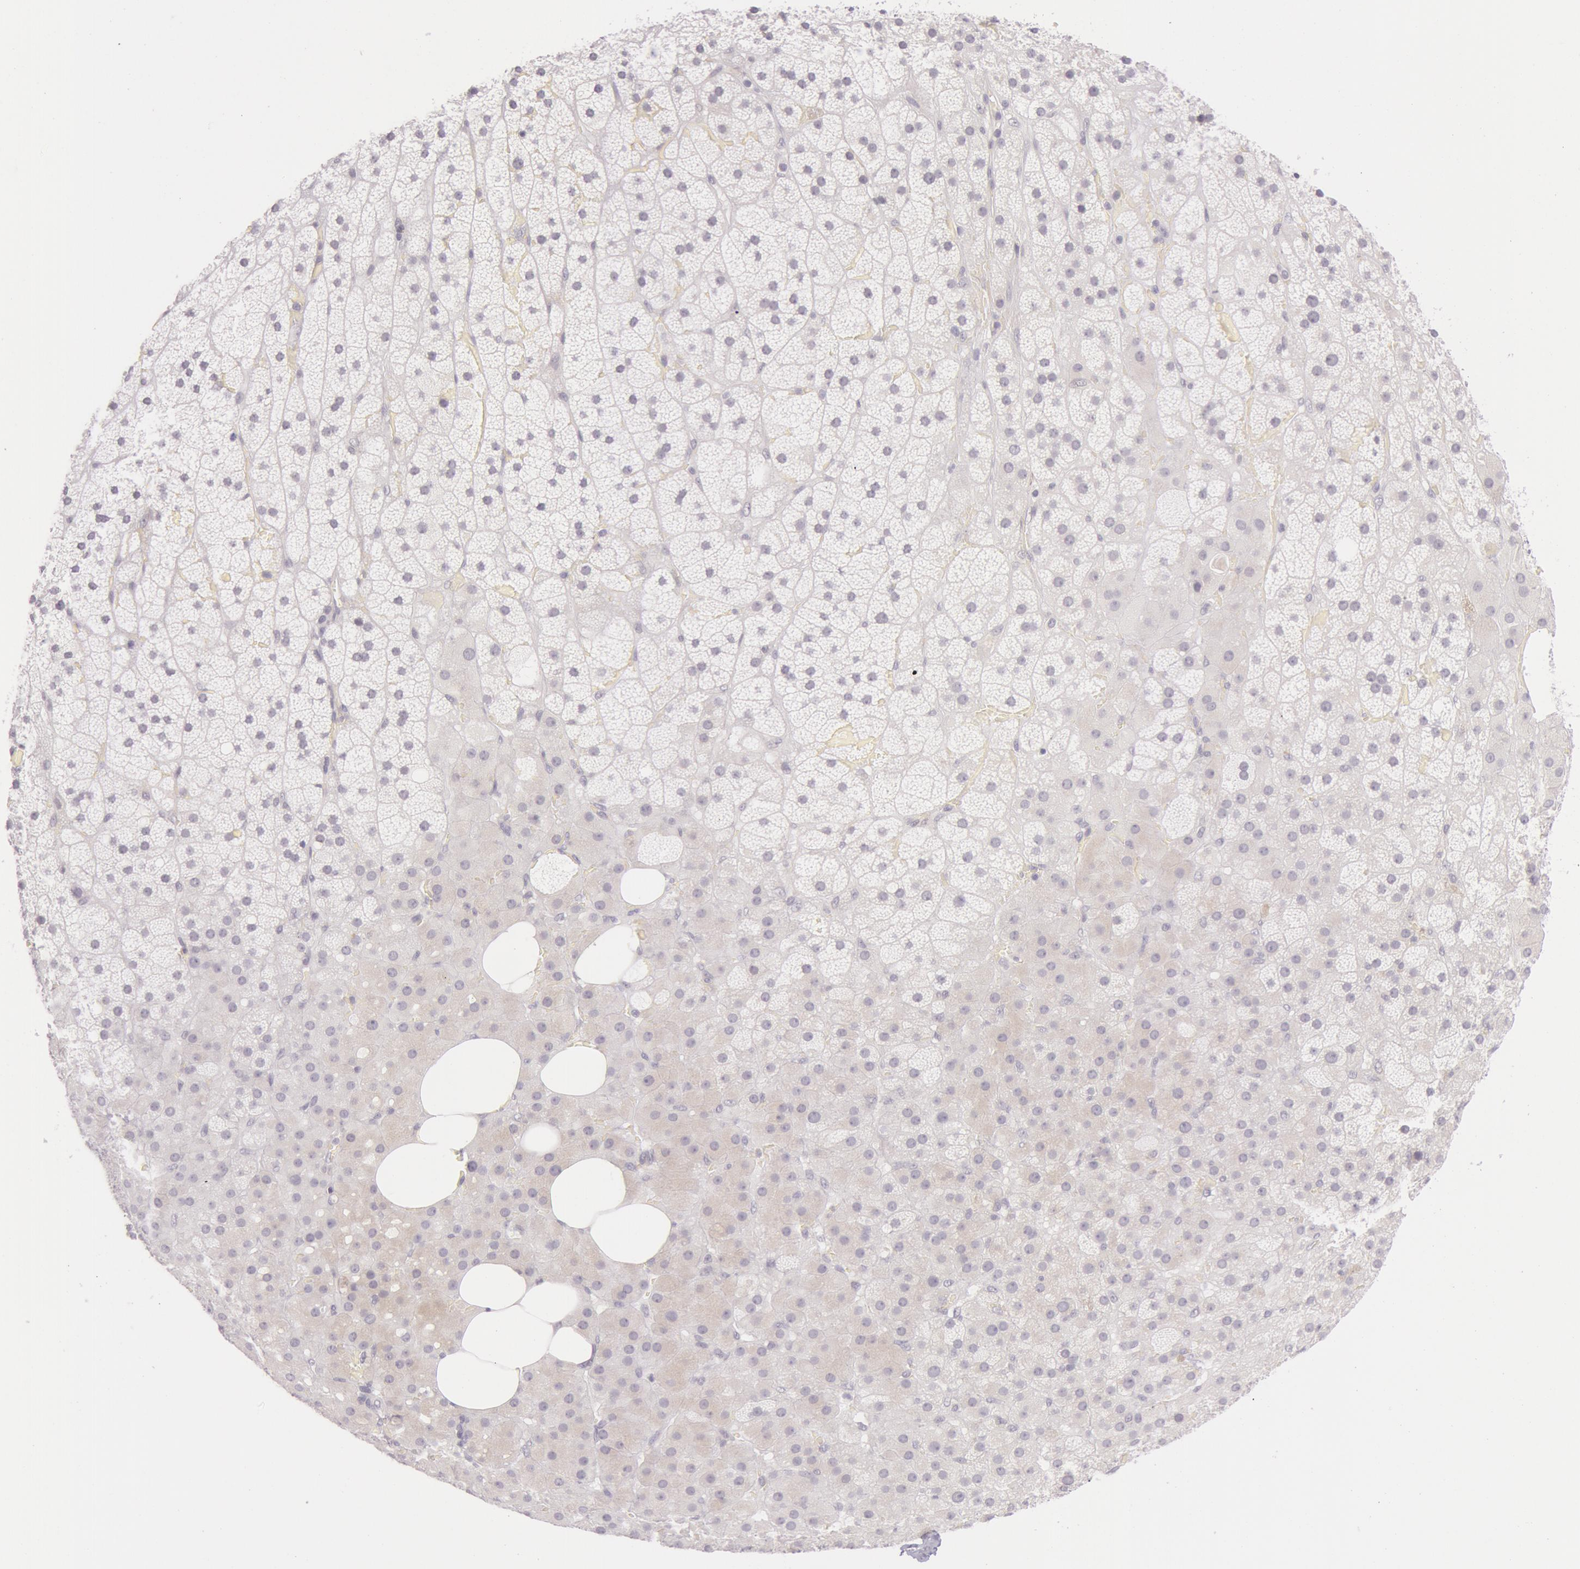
{"staining": {"intensity": "negative", "quantity": "none", "location": "none"}, "tissue": "adrenal gland", "cell_type": "Glandular cells", "image_type": "normal", "snomed": [{"axis": "morphology", "description": "Normal tissue, NOS"}, {"axis": "topography", "description": "Adrenal gland"}], "caption": "Immunohistochemical staining of unremarkable adrenal gland displays no significant positivity in glandular cells. (DAB (3,3'-diaminobenzidine) IHC with hematoxylin counter stain).", "gene": "RBMY1A1", "patient": {"sex": "male", "age": 35}}